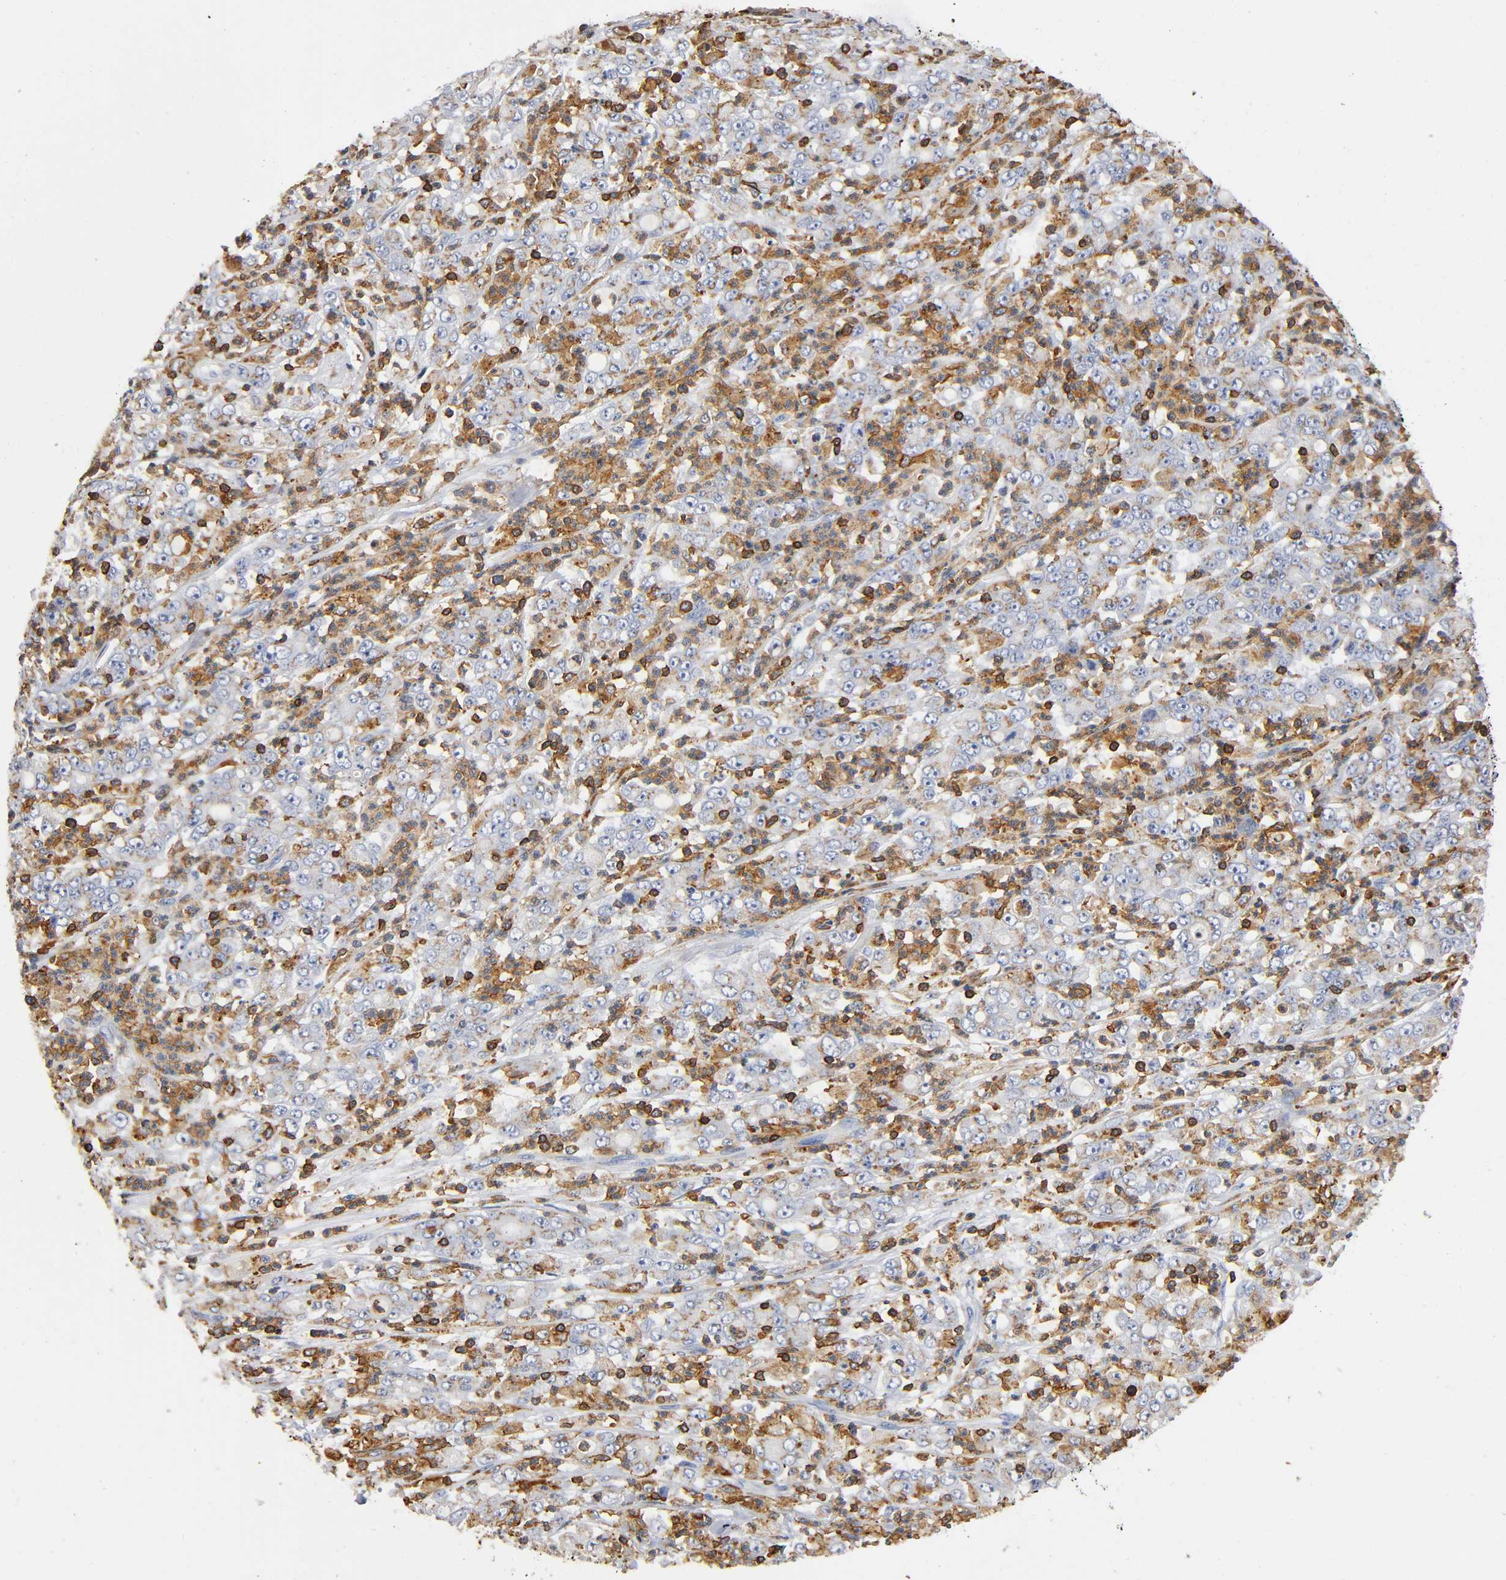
{"staining": {"intensity": "moderate", "quantity": "25%-75%", "location": "cytoplasmic/membranous"}, "tissue": "stomach cancer", "cell_type": "Tumor cells", "image_type": "cancer", "snomed": [{"axis": "morphology", "description": "Adenocarcinoma, NOS"}, {"axis": "topography", "description": "Stomach, lower"}], "caption": "DAB immunohistochemical staining of stomach cancer reveals moderate cytoplasmic/membranous protein staining in approximately 25%-75% of tumor cells. (DAB (3,3'-diaminobenzidine) IHC with brightfield microscopy, high magnification).", "gene": "CAPN10", "patient": {"sex": "female", "age": 71}}